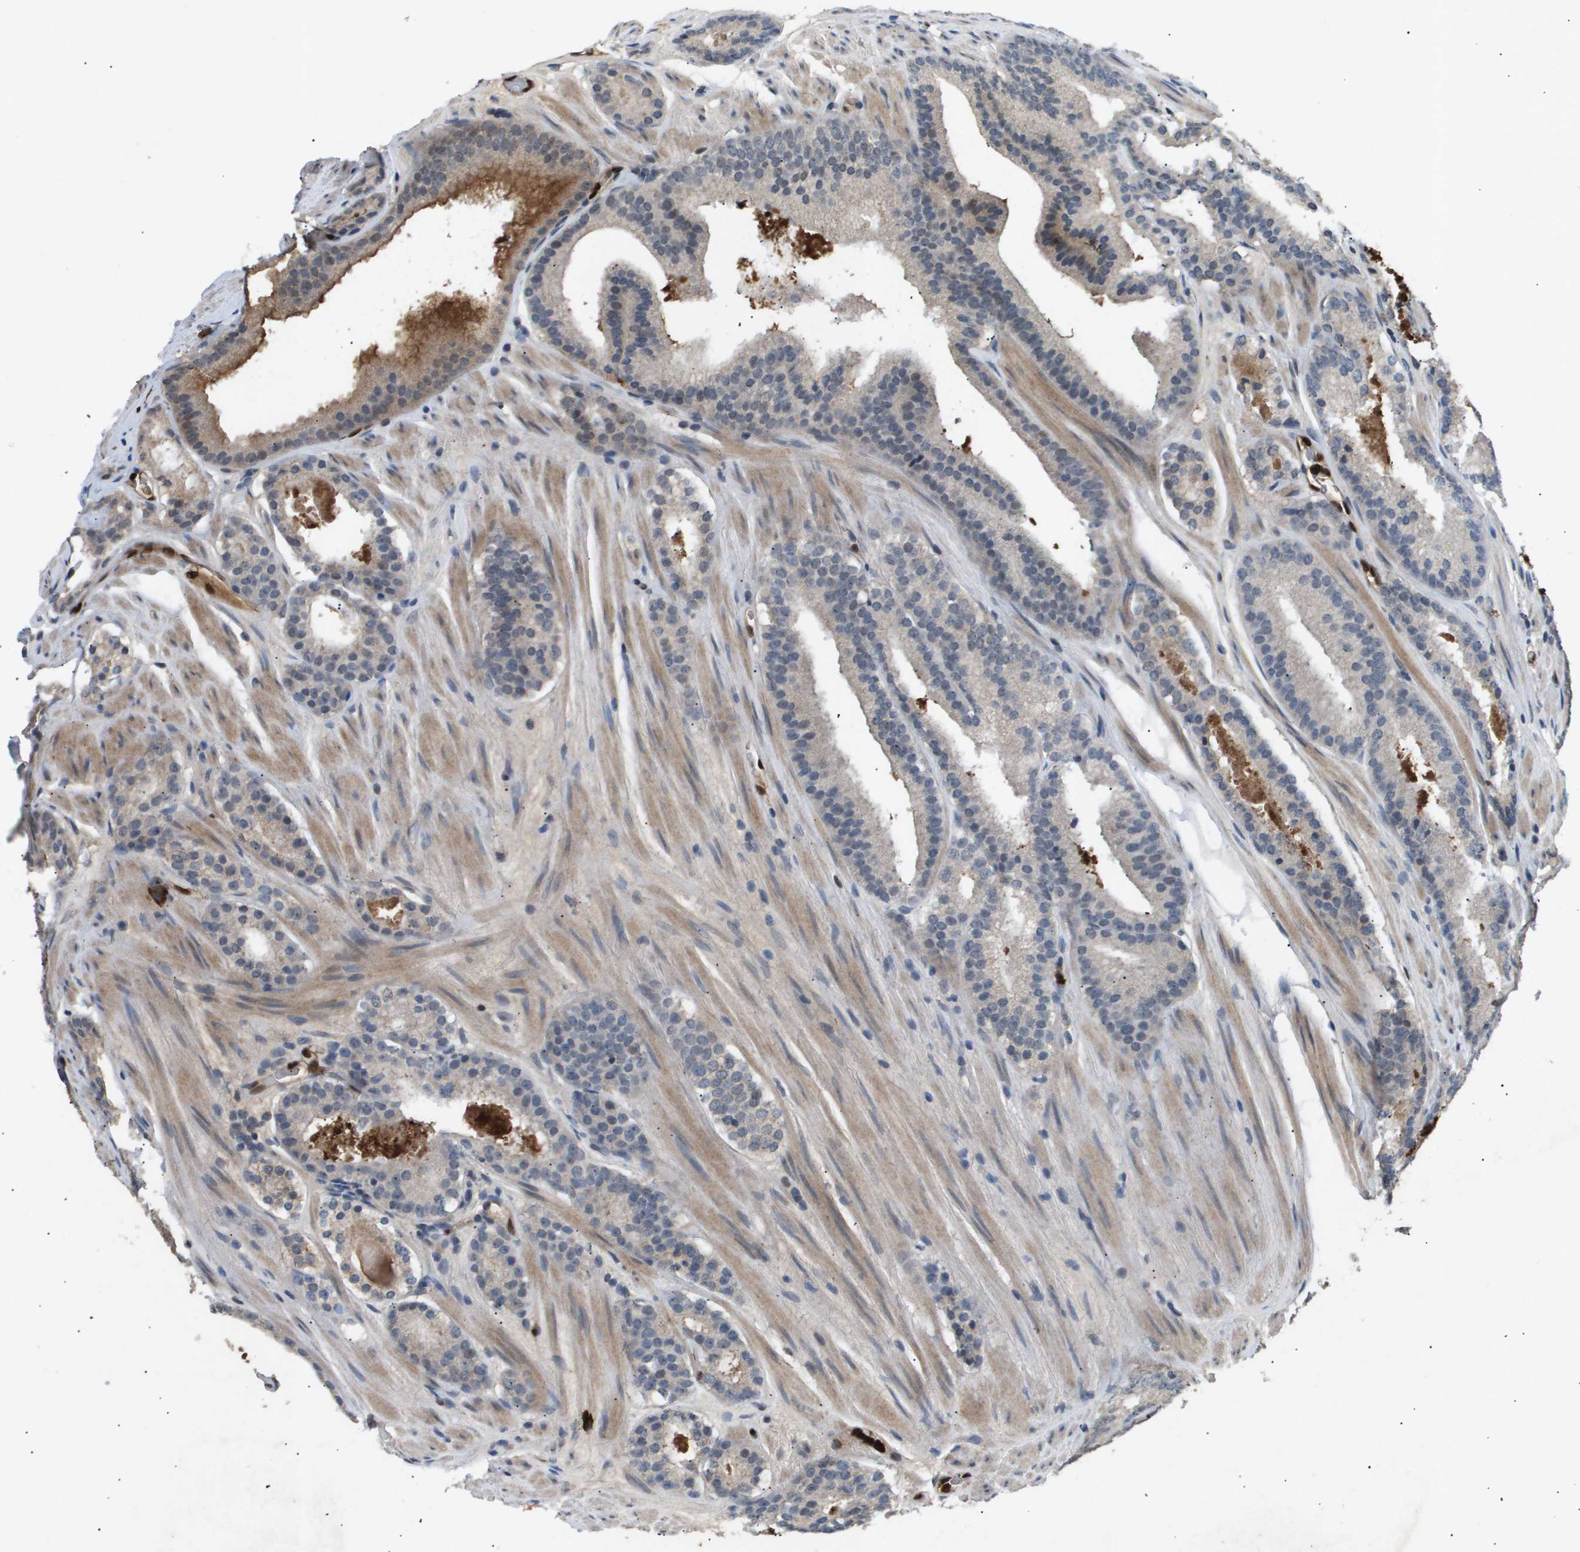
{"staining": {"intensity": "weak", "quantity": "<25%", "location": "cytoplasmic/membranous"}, "tissue": "prostate cancer", "cell_type": "Tumor cells", "image_type": "cancer", "snomed": [{"axis": "morphology", "description": "Adenocarcinoma, Low grade"}, {"axis": "topography", "description": "Prostate"}], "caption": "Tumor cells are negative for brown protein staining in prostate low-grade adenocarcinoma.", "gene": "ERG", "patient": {"sex": "male", "age": 69}}